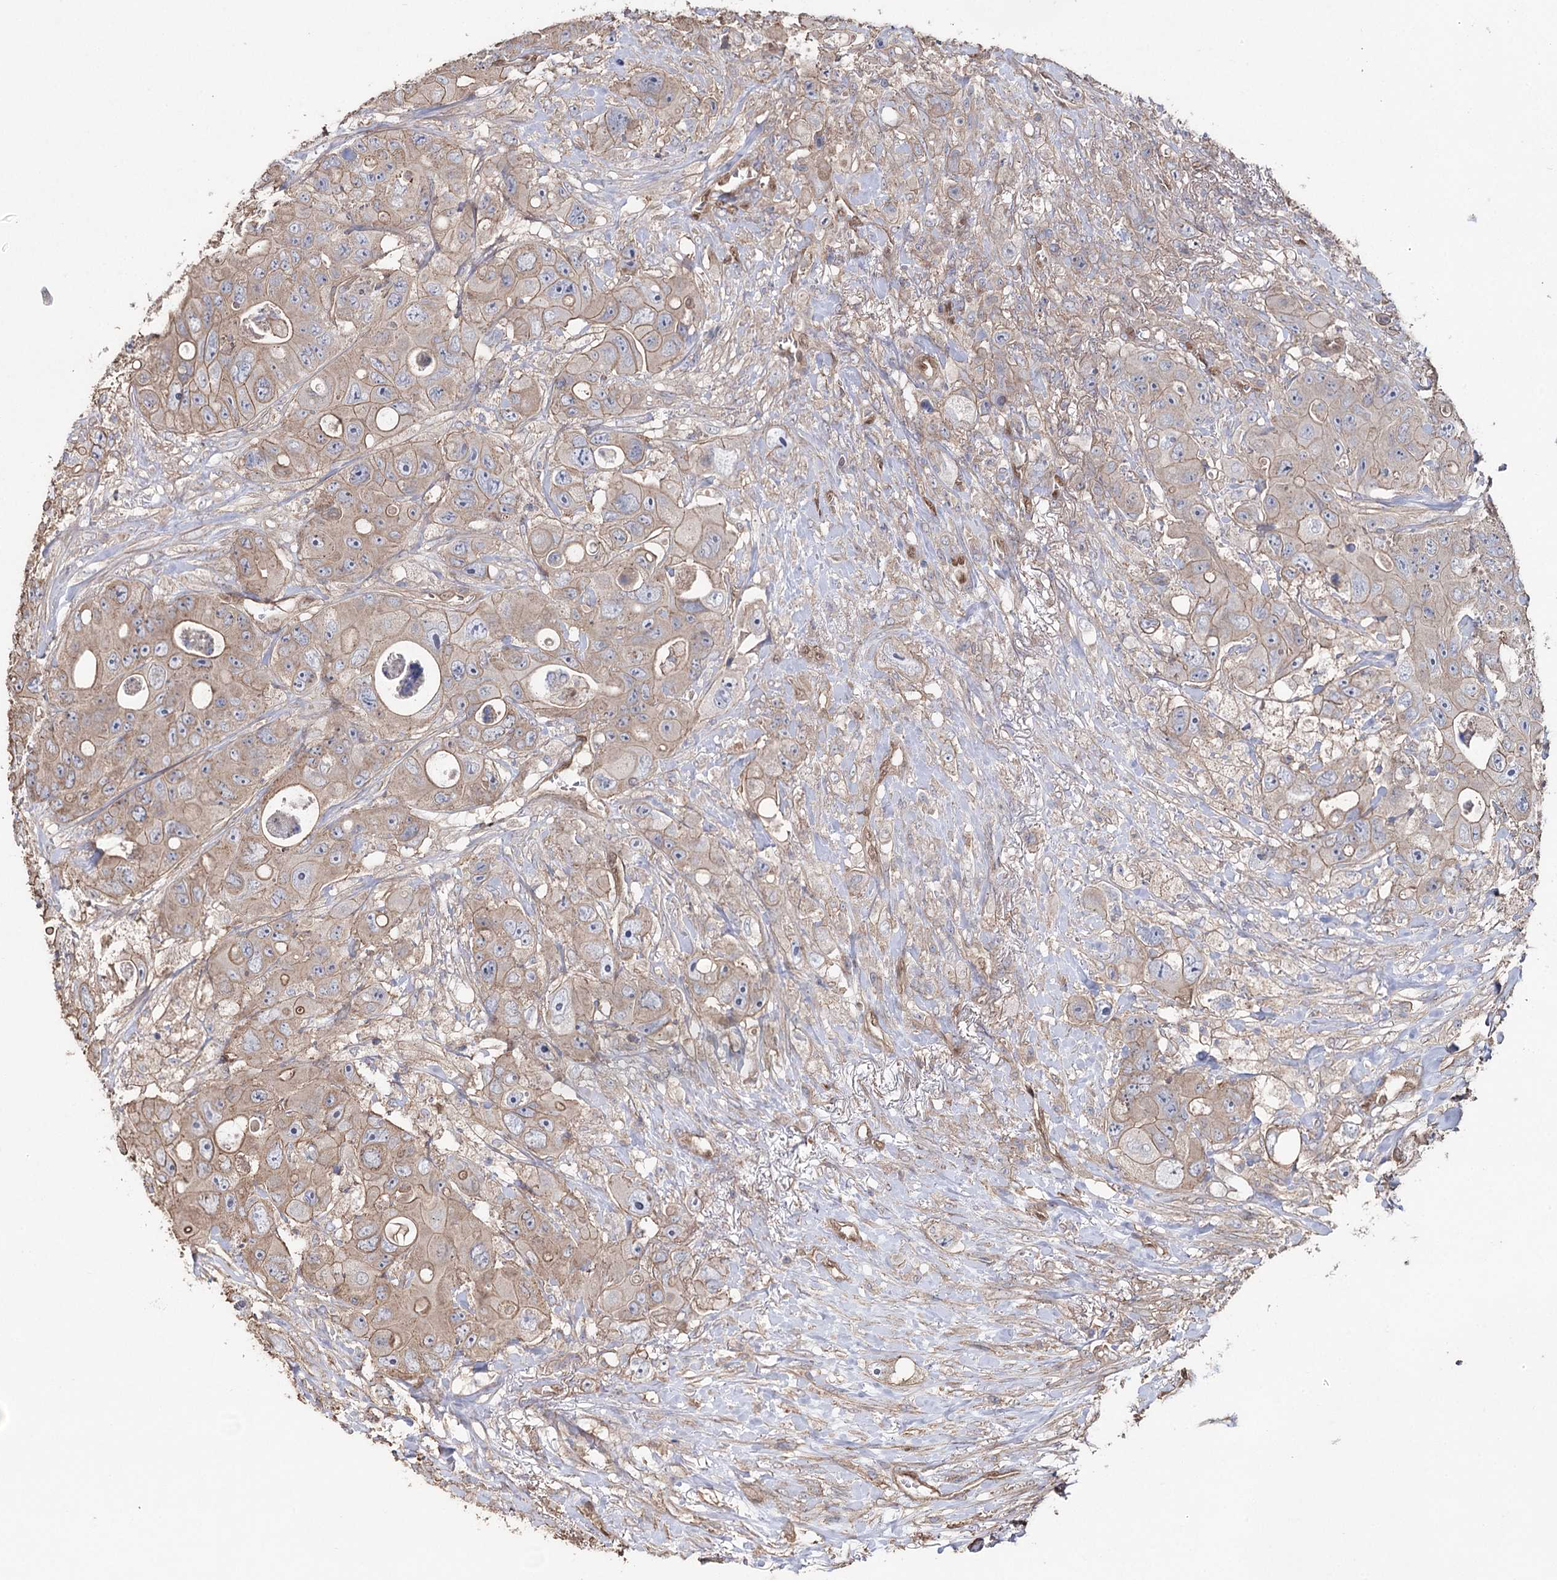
{"staining": {"intensity": "weak", "quantity": "25%-75%", "location": "cytoplasmic/membranous"}, "tissue": "colorectal cancer", "cell_type": "Tumor cells", "image_type": "cancer", "snomed": [{"axis": "morphology", "description": "Adenocarcinoma, NOS"}, {"axis": "topography", "description": "Colon"}], "caption": "Immunohistochemical staining of human adenocarcinoma (colorectal) shows low levels of weak cytoplasmic/membranous positivity in about 25%-75% of tumor cells. (DAB (3,3'-diaminobenzidine) = brown stain, brightfield microscopy at high magnification).", "gene": "FAM13B", "patient": {"sex": "female", "age": 46}}